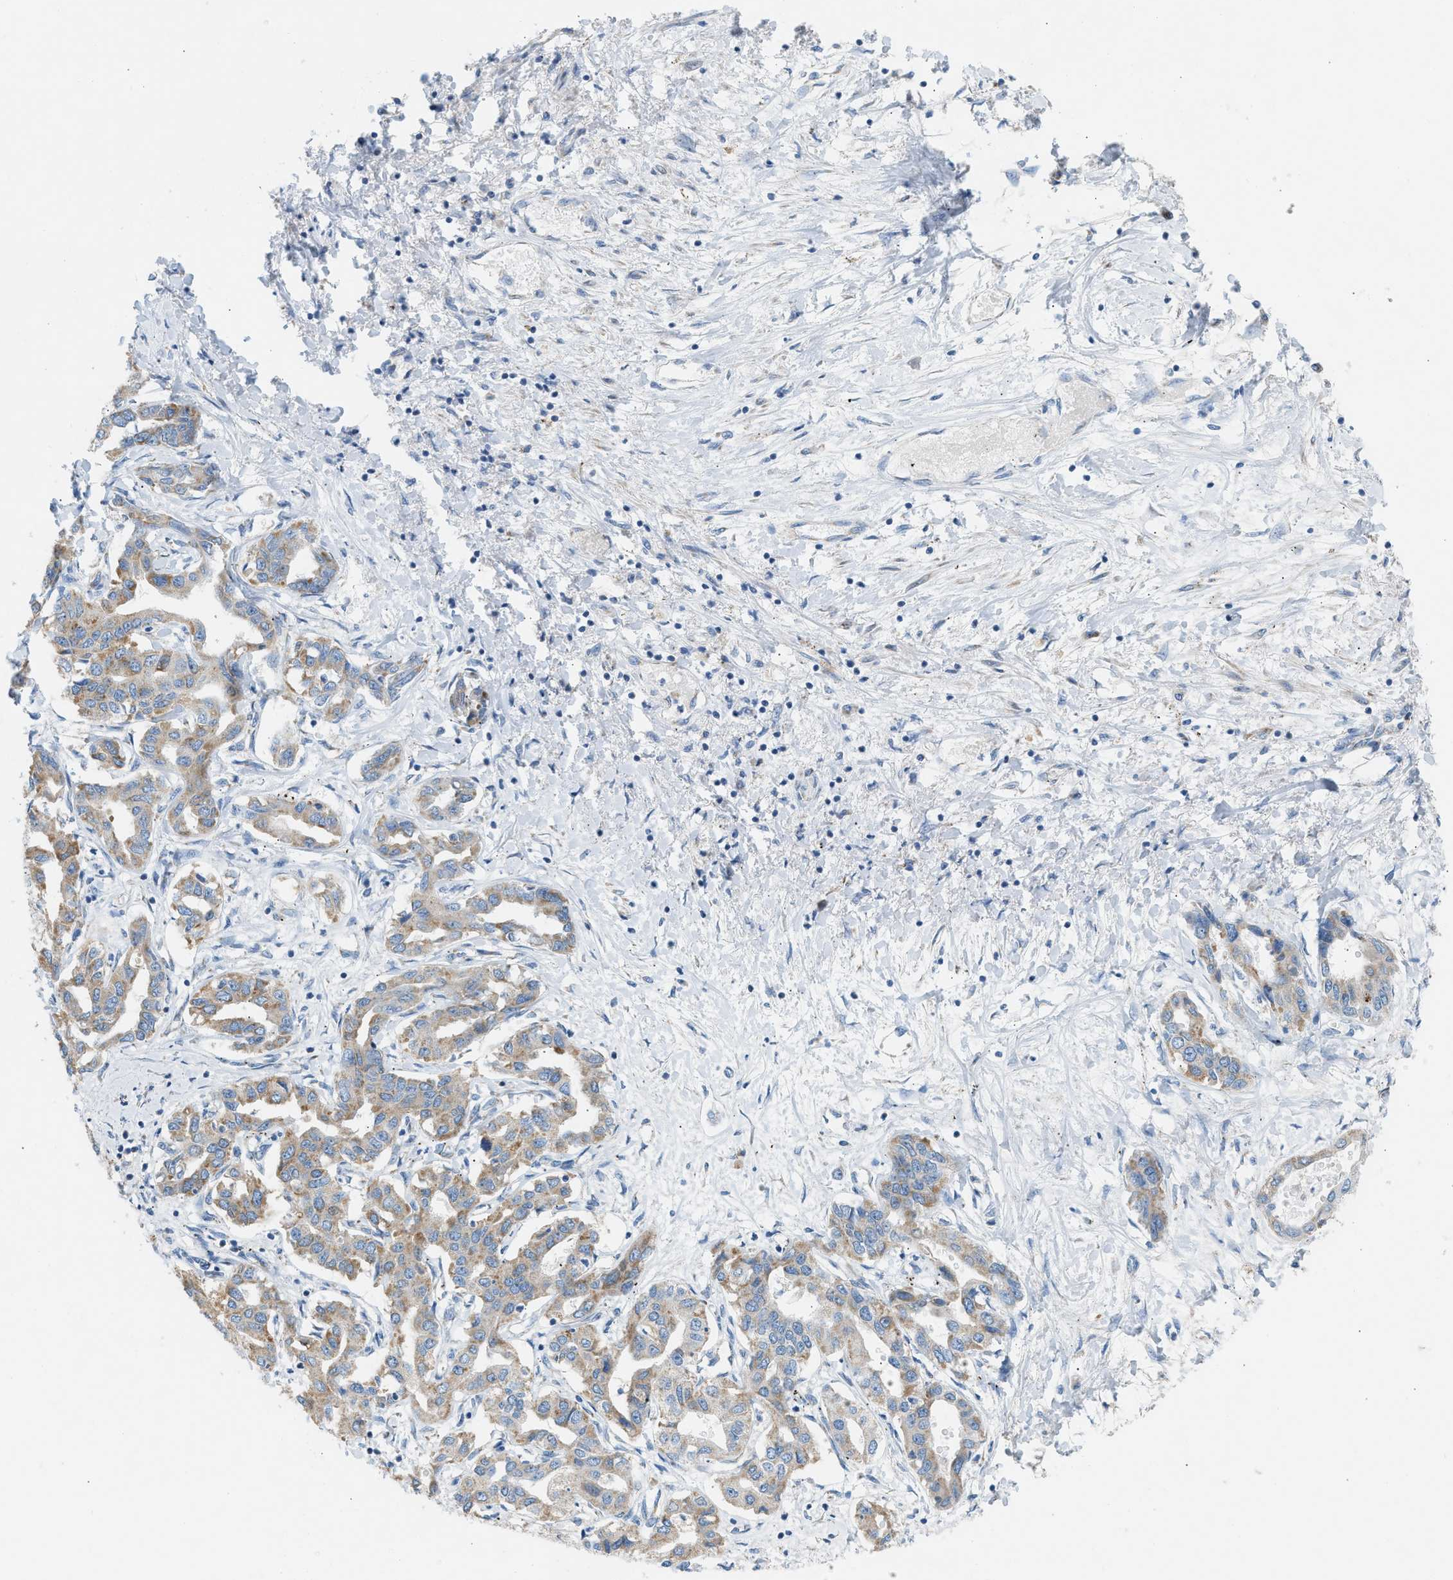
{"staining": {"intensity": "moderate", "quantity": ">75%", "location": "cytoplasmic/membranous"}, "tissue": "liver cancer", "cell_type": "Tumor cells", "image_type": "cancer", "snomed": [{"axis": "morphology", "description": "Cholangiocarcinoma"}, {"axis": "topography", "description": "Liver"}], "caption": "The image demonstrates staining of liver cancer (cholangiocarcinoma), revealing moderate cytoplasmic/membranous protein expression (brown color) within tumor cells. The staining is performed using DAB brown chromogen to label protein expression. The nuclei are counter-stained blue using hematoxylin.", "gene": "NDUFS8", "patient": {"sex": "male", "age": 59}}